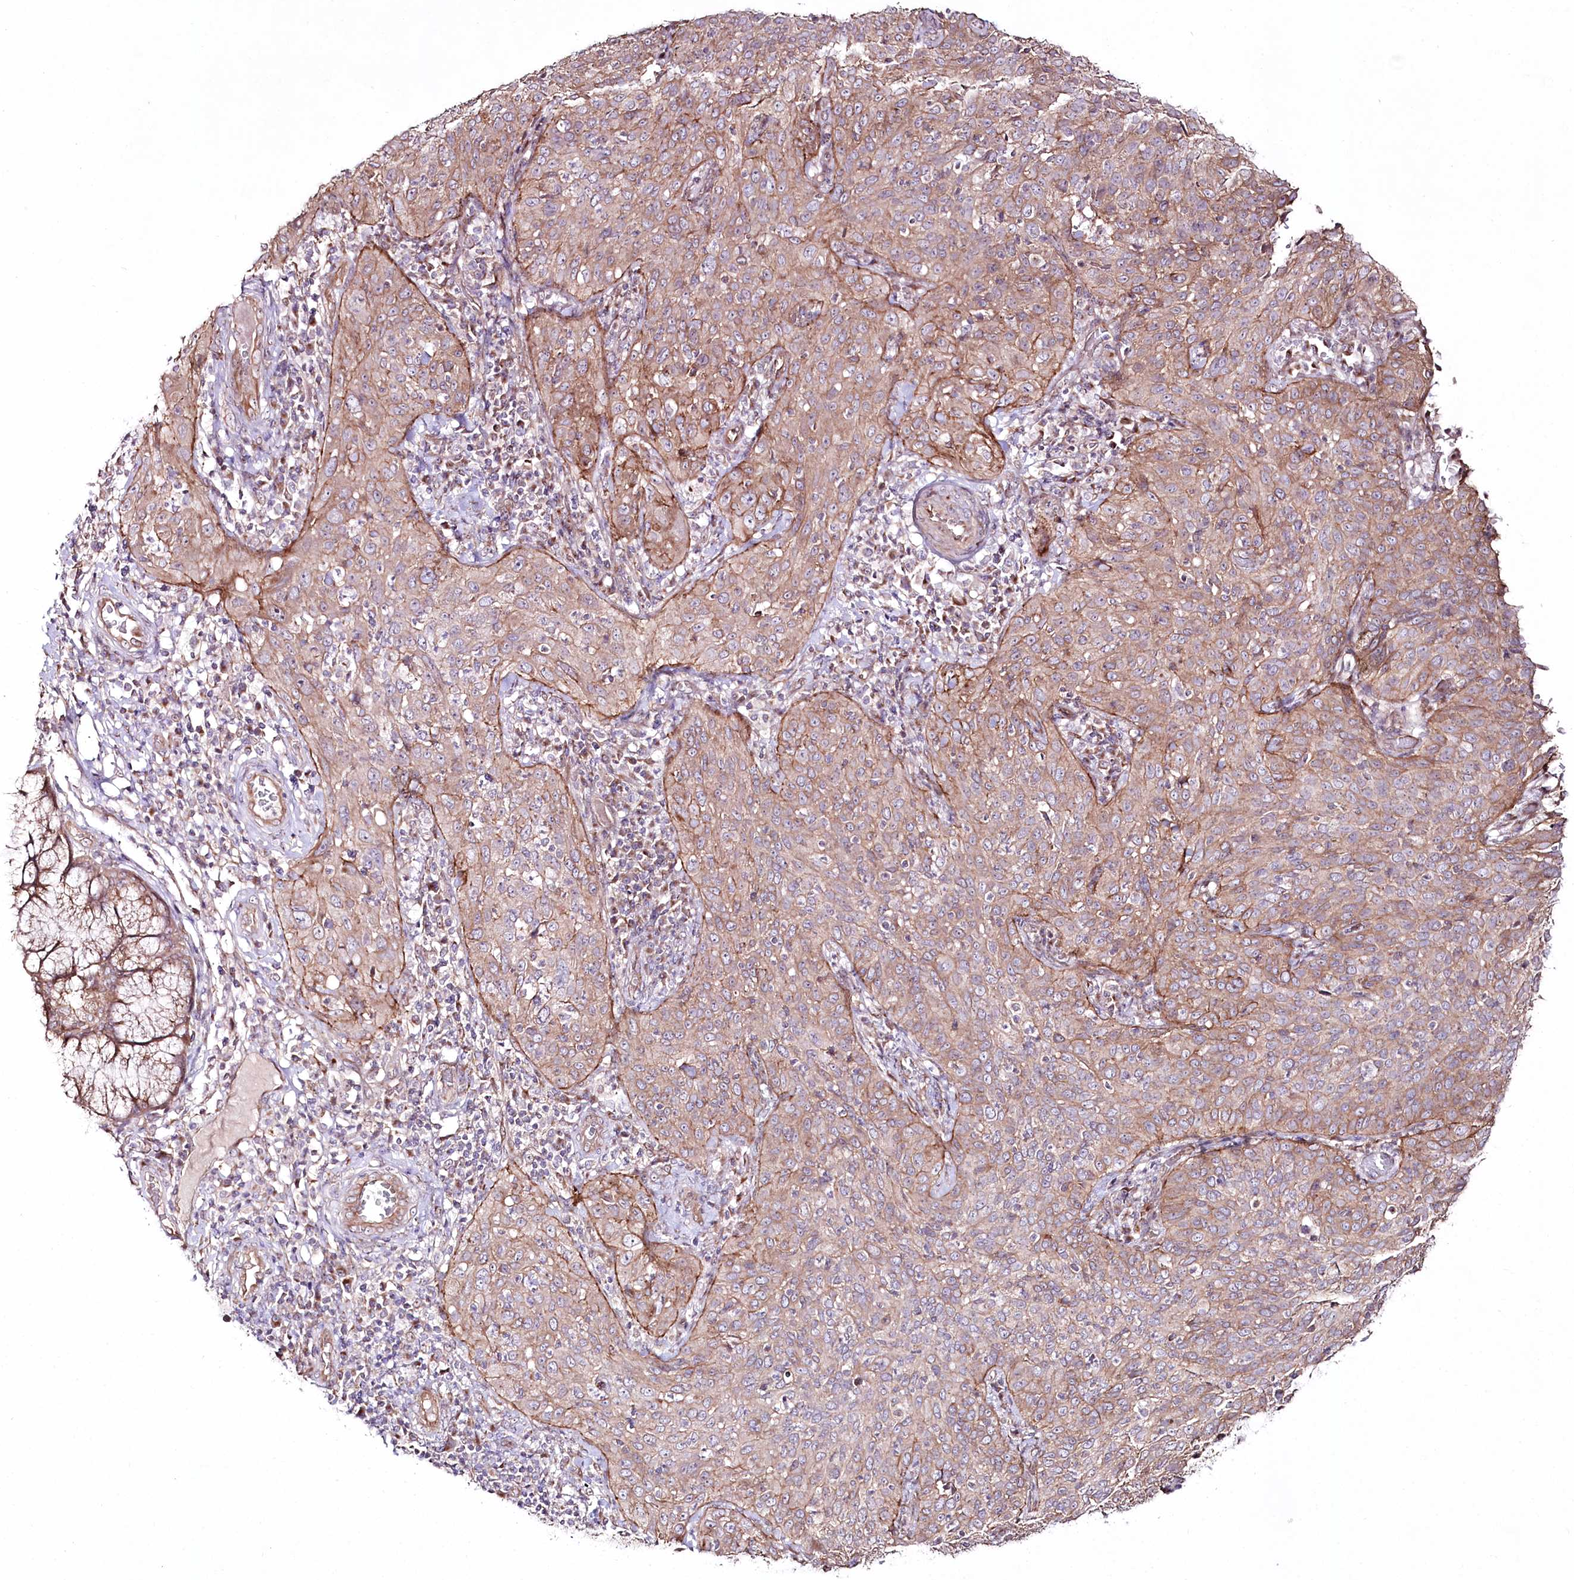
{"staining": {"intensity": "moderate", "quantity": ">75%", "location": "cytoplasmic/membranous"}, "tissue": "cervical cancer", "cell_type": "Tumor cells", "image_type": "cancer", "snomed": [{"axis": "morphology", "description": "Squamous cell carcinoma, NOS"}, {"axis": "topography", "description": "Cervix"}], "caption": "Protein expression analysis of human cervical cancer reveals moderate cytoplasmic/membranous expression in about >75% of tumor cells.", "gene": "REXO2", "patient": {"sex": "female", "age": 31}}